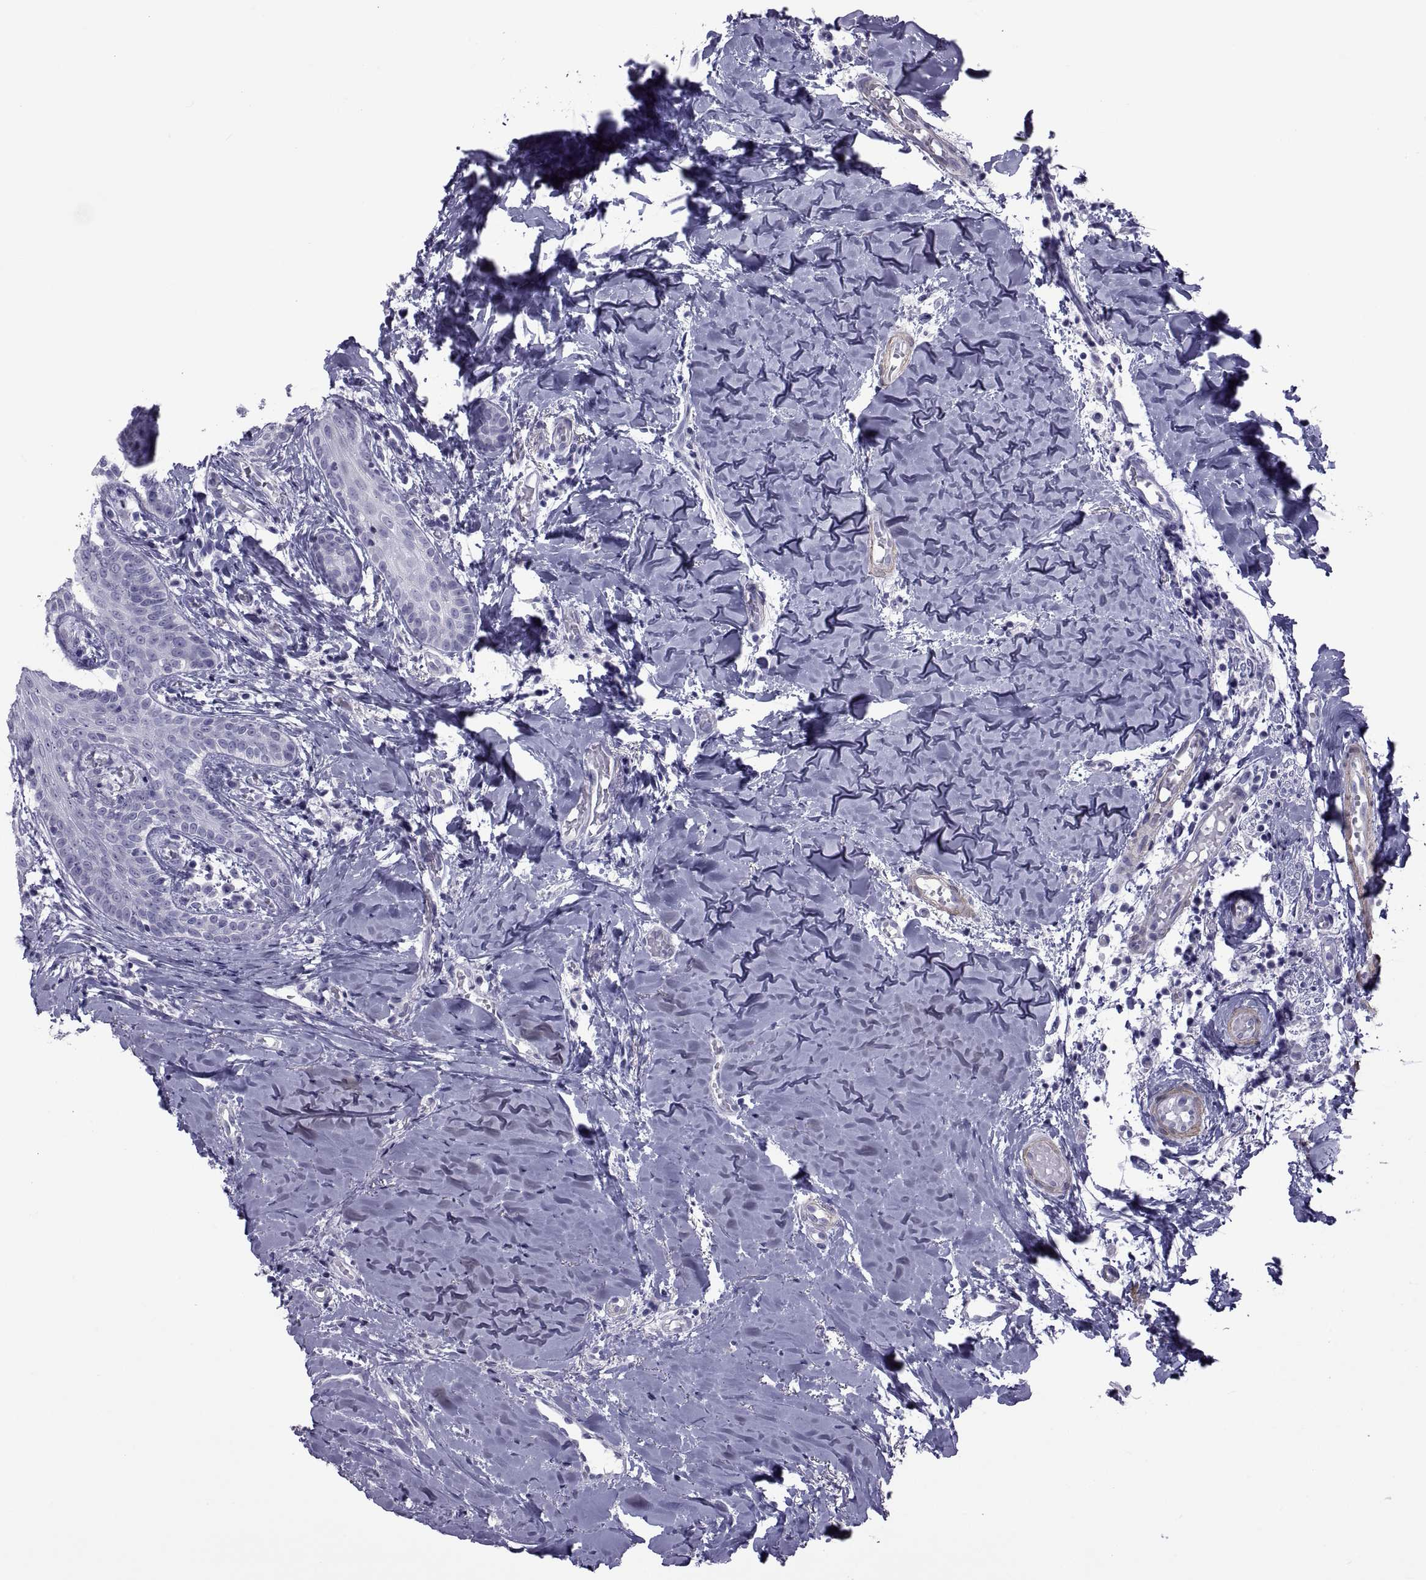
{"staining": {"intensity": "negative", "quantity": "none", "location": "none"}, "tissue": "head and neck cancer", "cell_type": "Tumor cells", "image_type": "cancer", "snomed": [{"axis": "morphology", "description": "Normal tissue, NOS"}, {"axis": "morphology", "description": "Squamous cell carcinoma, NOS"}, {"axis": "topography", "description": "Oral tissue"}, {"axis": "topography", "description": "Salivary gland"}, {"axis": "topography", "description": "Head-Neck"}], "caption": "Head and neck cancer was stained to show a protein in brown. There is no significant staining in tumor cells.", "gene": "MAGEB1", "patient": {"sex": "female", "age": 62}}